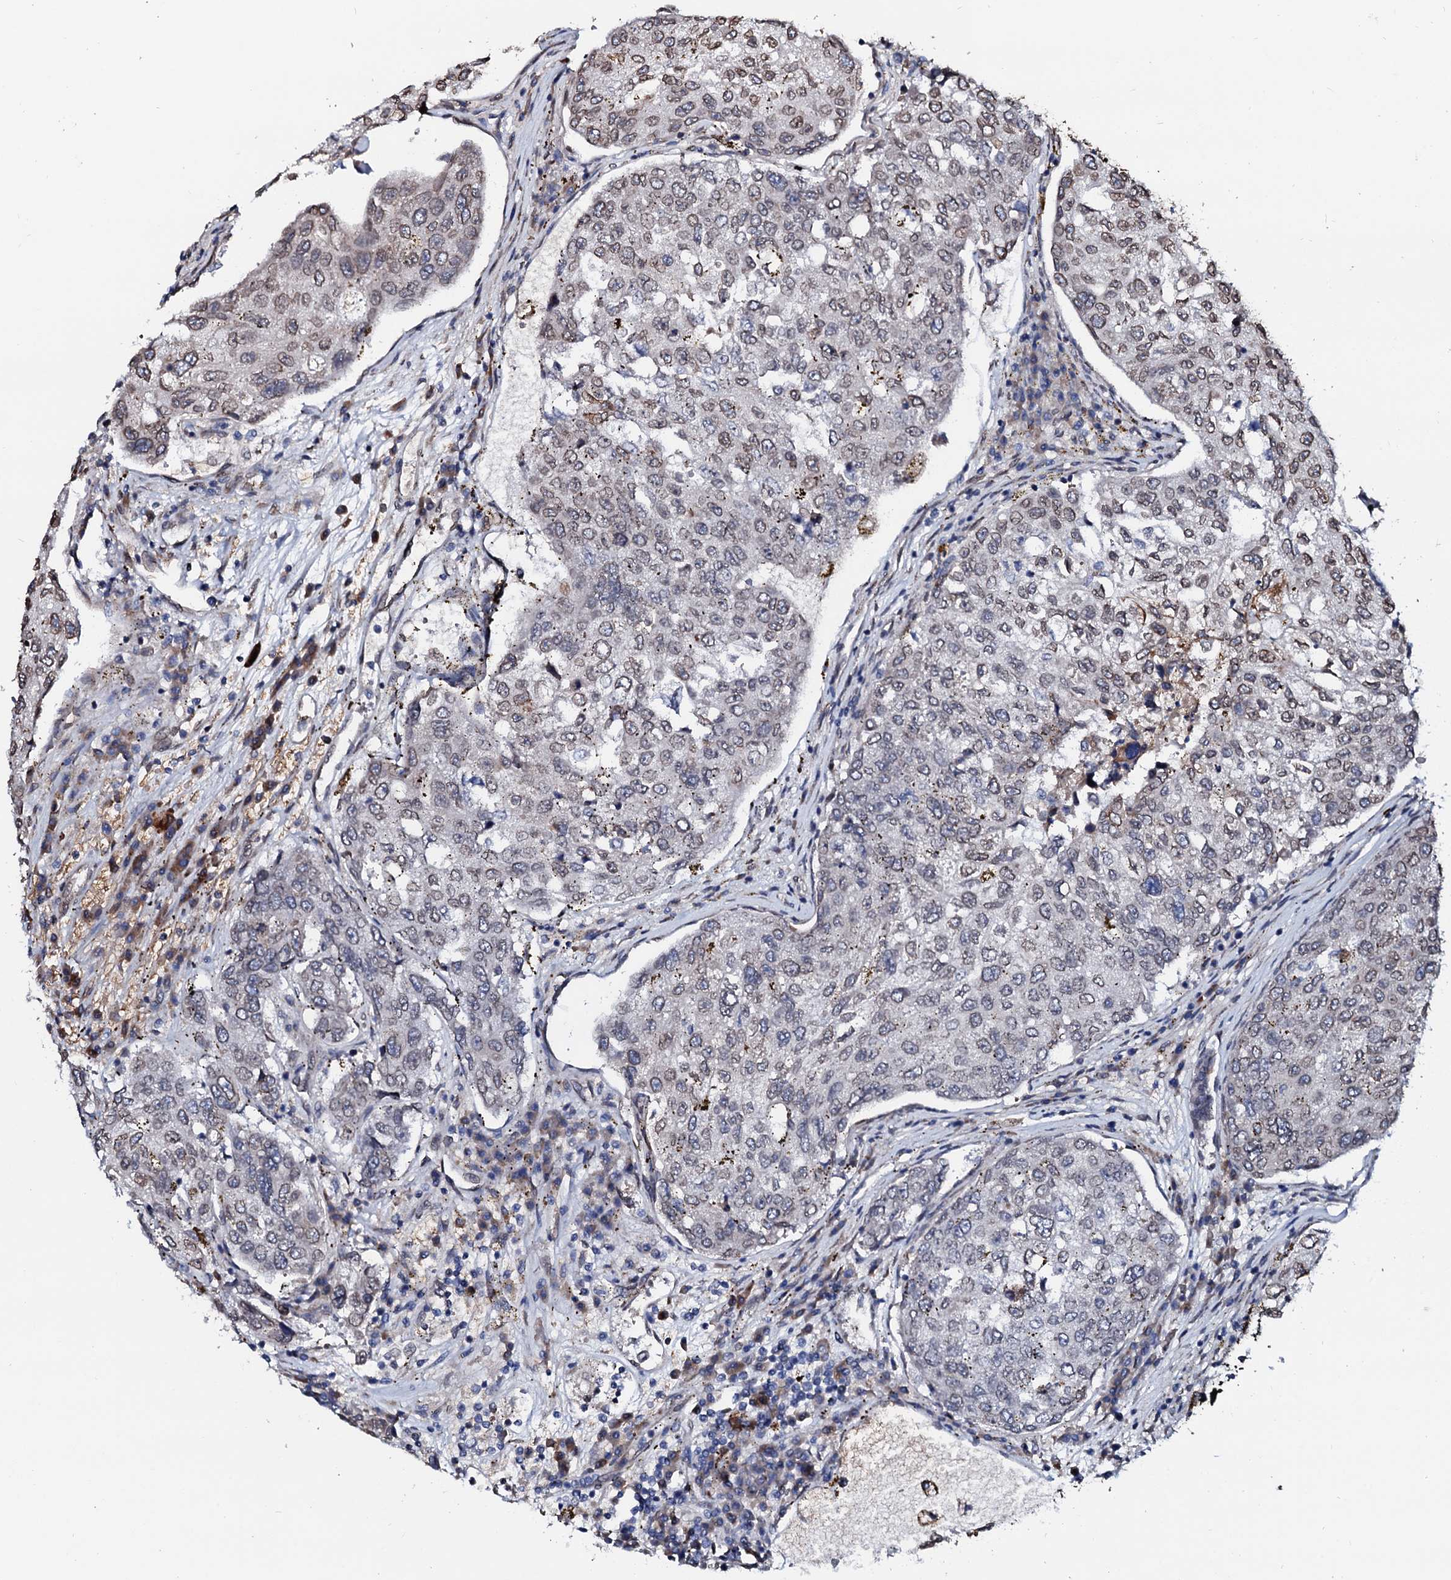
{"staining": {"intensity": "weak", "quantity": "<25%", "location": "cytoplasmic/membranous,nuclear"}, "tissue": "urothelial cancer", "cell_type": "Tumor cells", "image_type": "cancer", "snomed": [{"axis": "morphology", "description": "Urothelial carcinoma, High grade"}, {"axis": "topography", "description": "Lymph node"}, {"axis": "topography", "description": "Urinary bladder"}], "caption": "Photomicrograph shows no protein staining in tumor cells of urothelial cancer tissue.", "gene": "NRP2", "patient": {"sex": "male", "age": 51}}